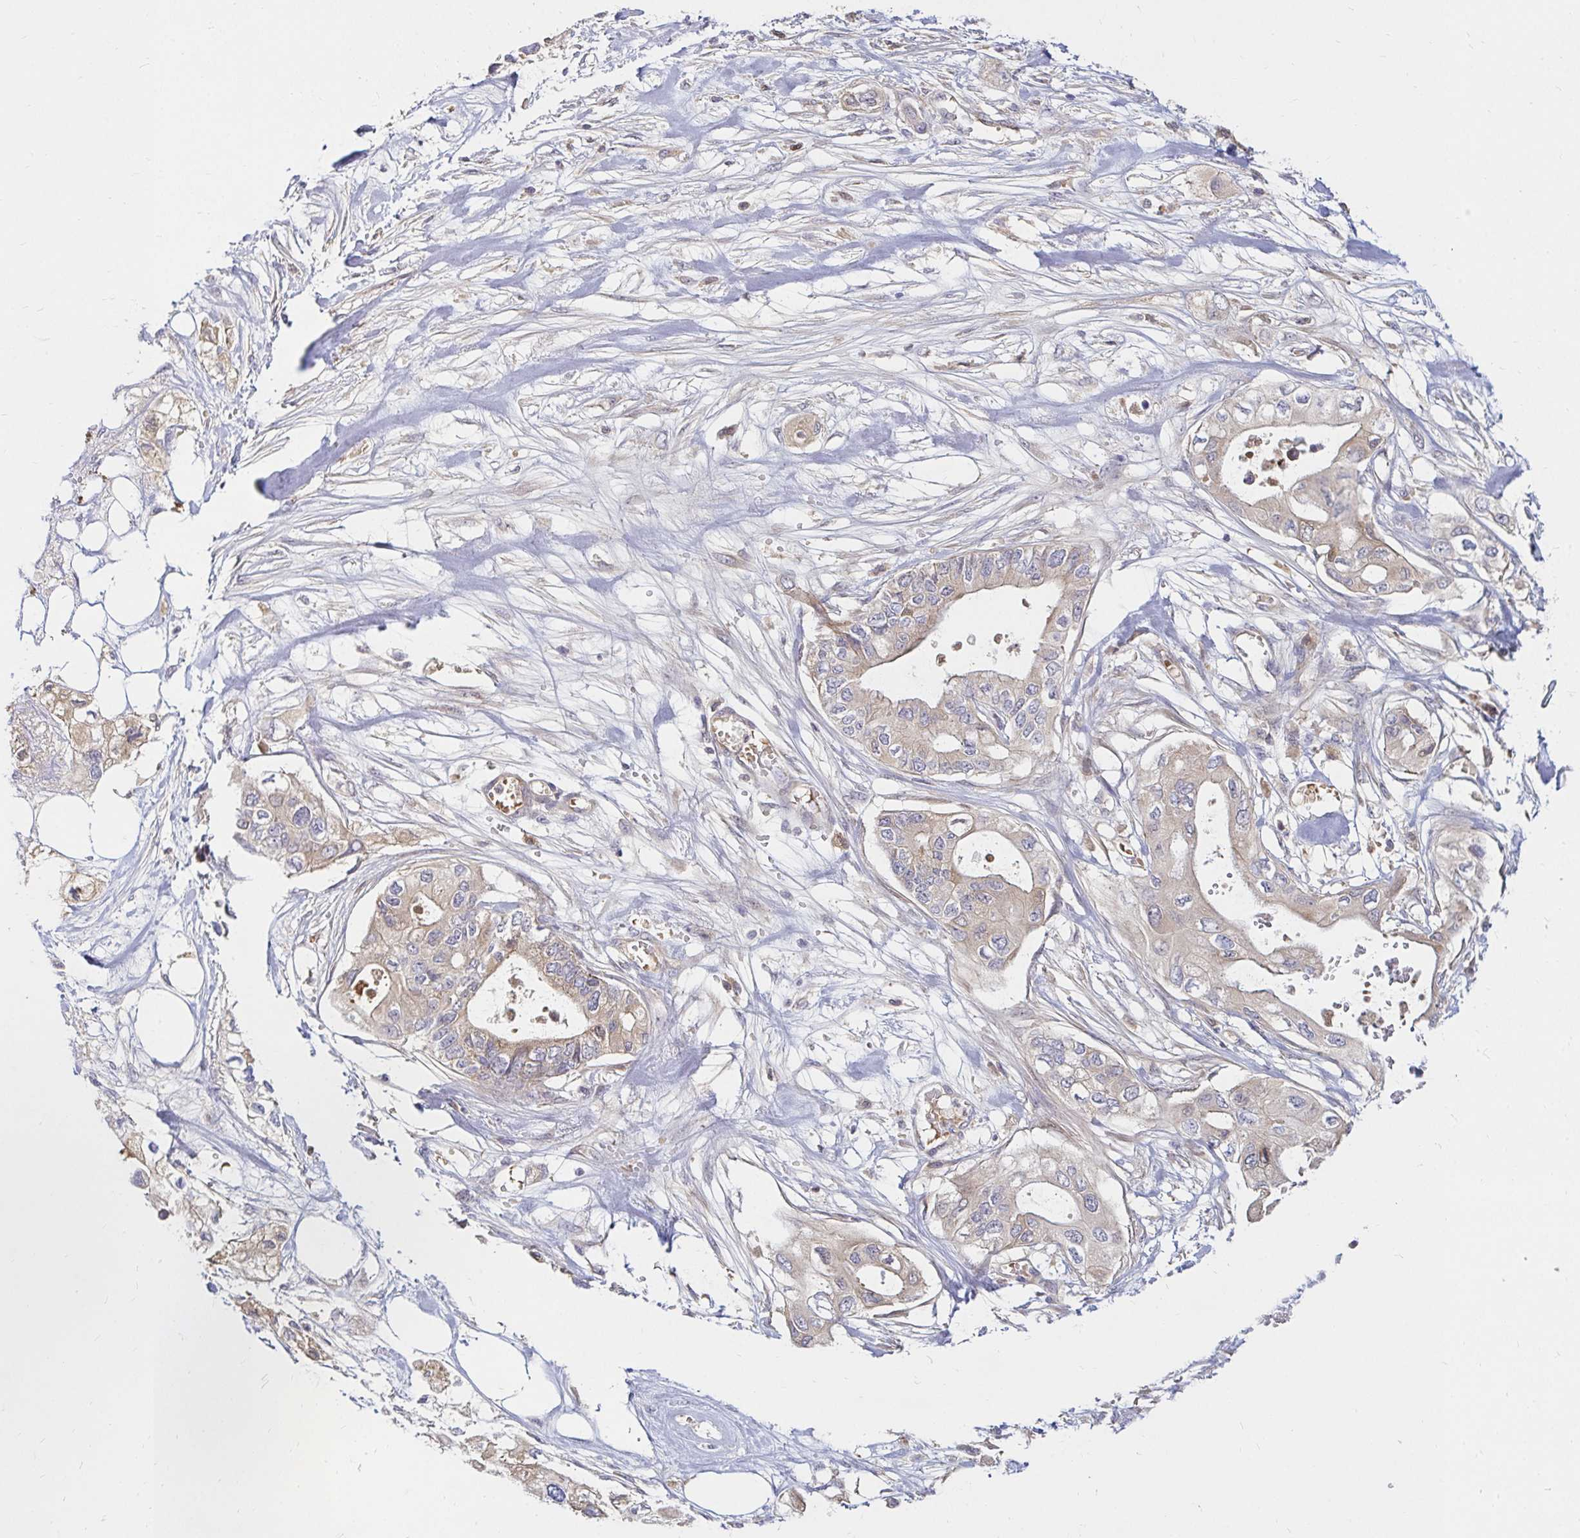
{"staining": {"intensity": "weak", "quantity": "25%-75%", "location": "cytoplasmic/membranous"}, "tissue": "pancreatic cancer", "cell_type": "Tumor cells", "image_type": "cancer", "snomed": [{"axis": "morphology", "description": "Adenocarcinoma, NOS"}, {"axis": "topography", "description": "Pancreas"}], "caption": "The micrograph displays staining of pancreatic cancer (adenocarcinoma), revealing weak cytoplasmic/membranous protein staining (brown color) within tumor cells.", "gene": "ARHGEF37", "patient": {"sex": "female", "age": 63}}